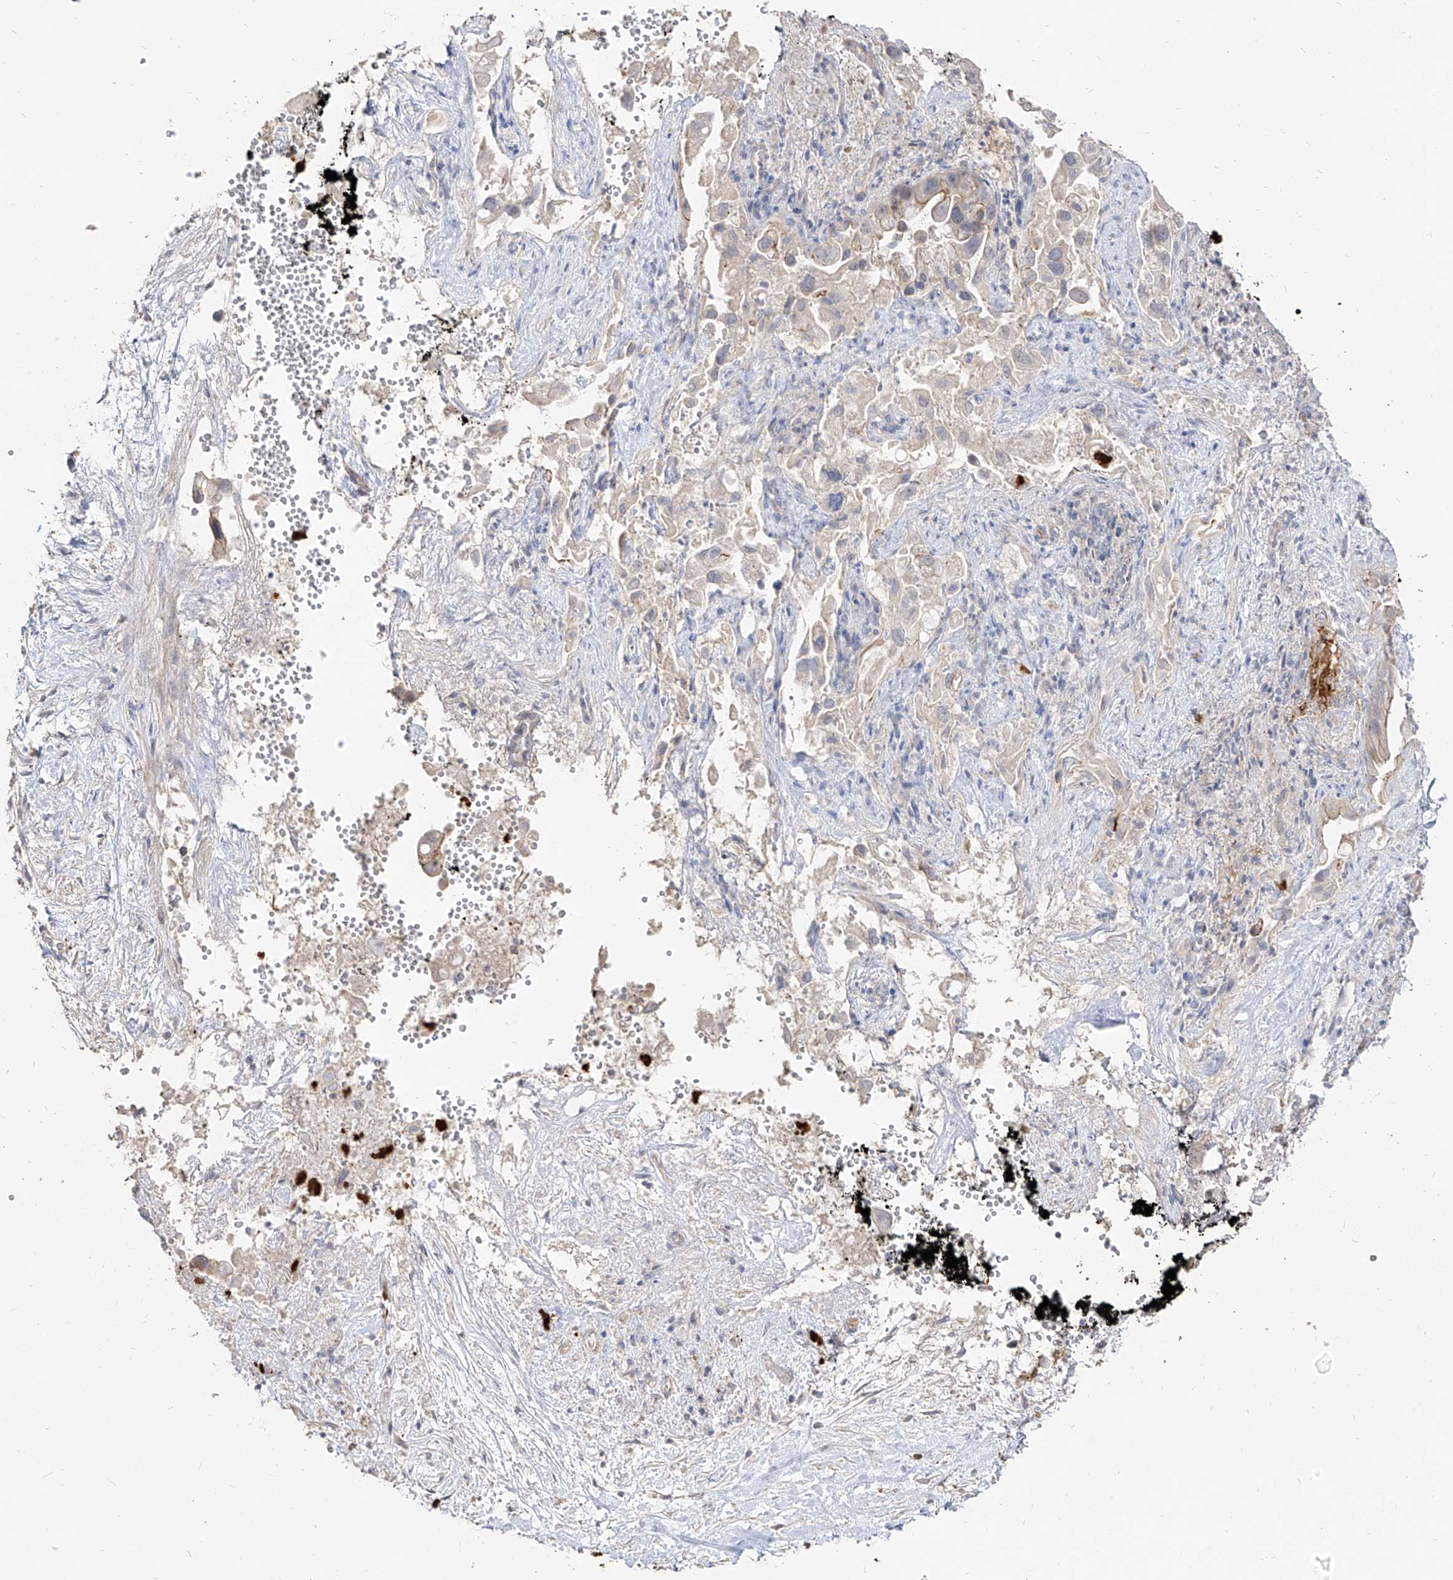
{"staining": {"intensity": "weak", "quantity": "25%-75%", "location": "cytoplasmic/membranous"}, "tissue": "pancreatic cancer", "cell_type": "Tumor cells", "image_type": "cancer", "snomed": [{"axis": "morphology", "description": "Inflammation, NOS"}, {"axis": "morphology", "description": "Adenocarcinoma, NOS"}, {"axis": "topography", "description": "Pancreas"}], "caption": "Immunohistochemical staining of human adenocarcinoma (pancreatic) demonstrates weak cytoplasmic/membranous protein positivity in approximately 25%-75% of tumor cells.", "gene": "ZNF227", "patient": {"sex": "female", "age": 56}}